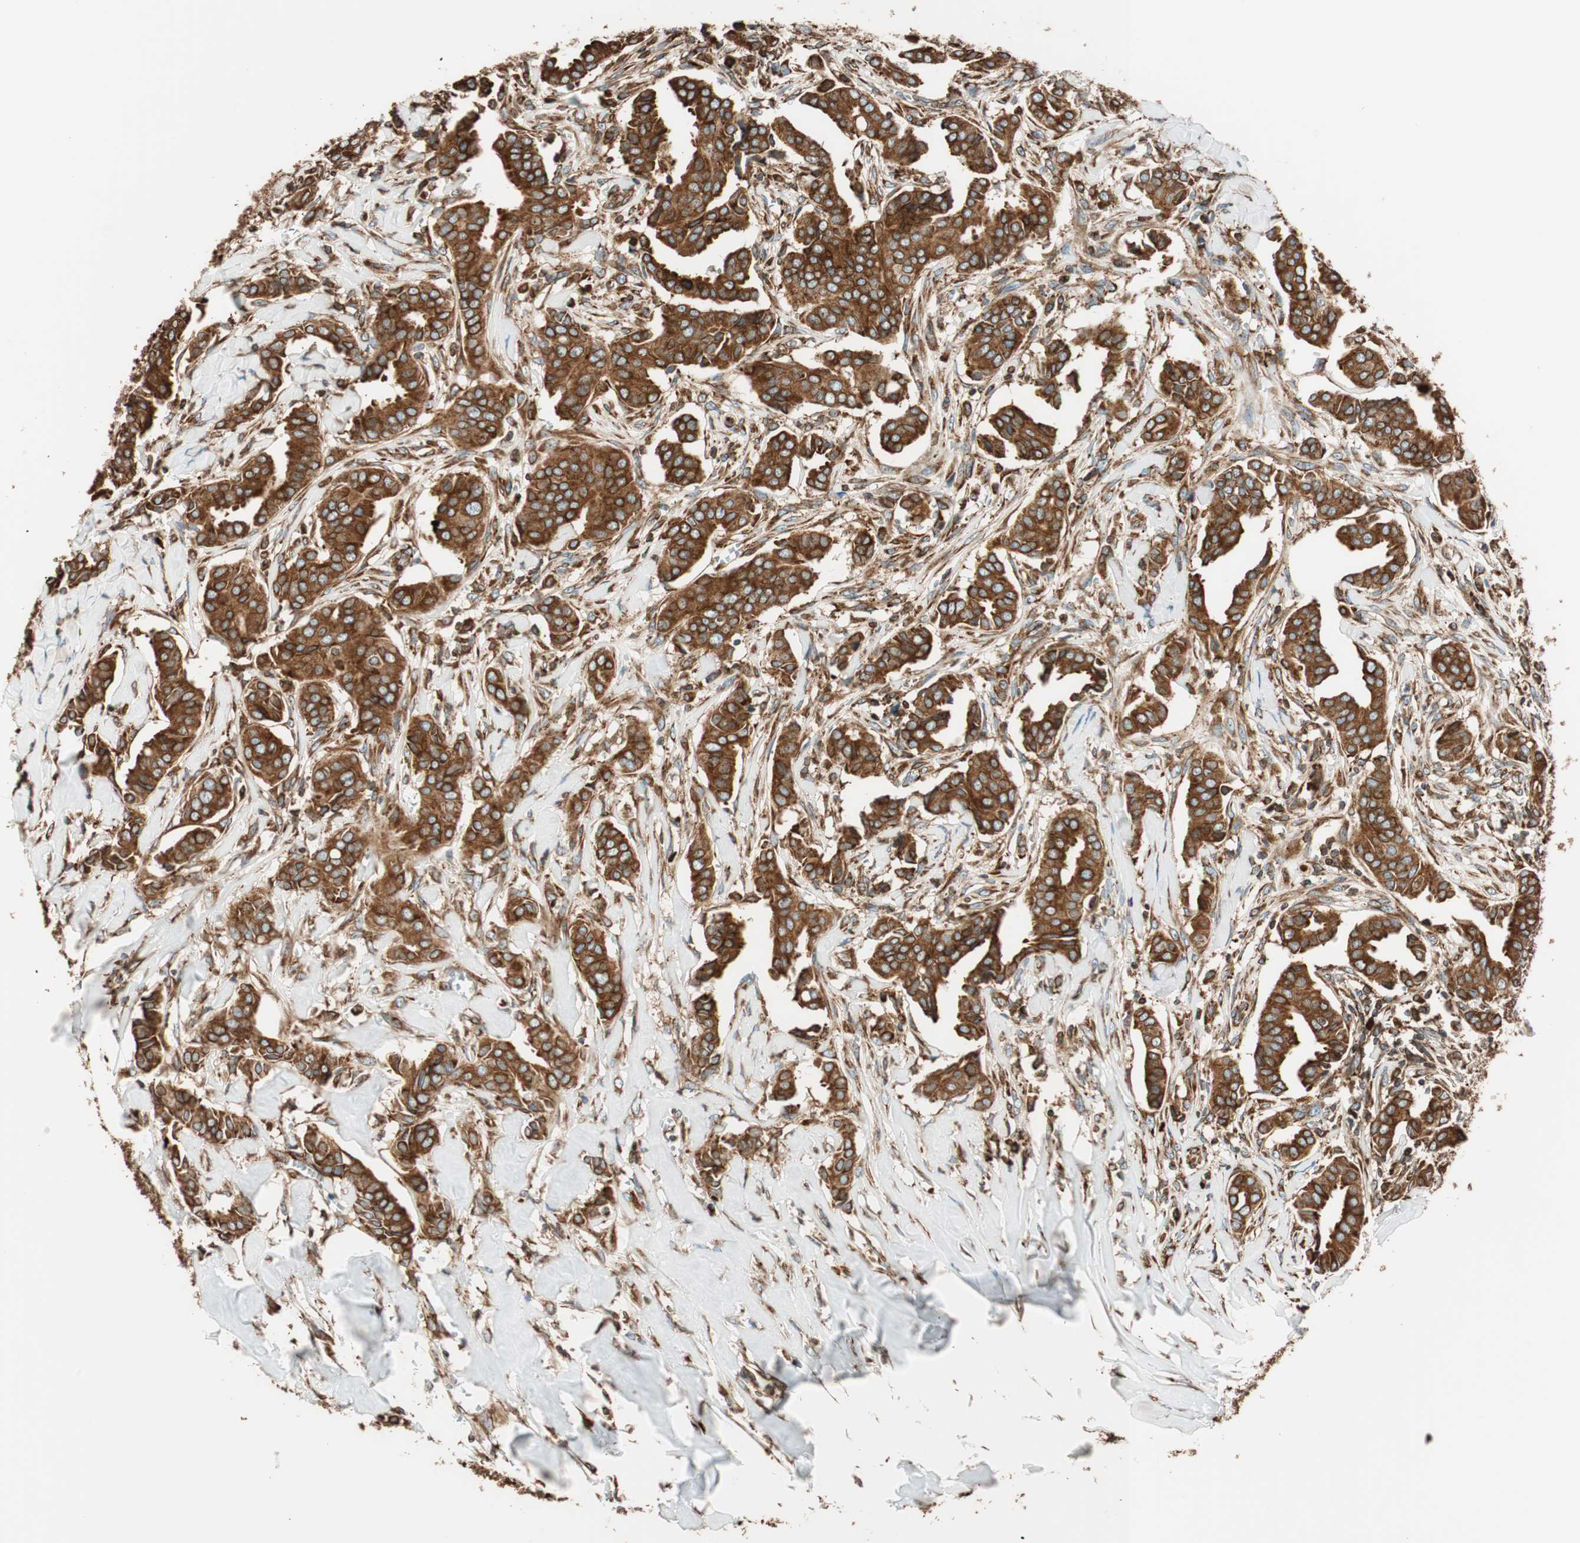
{"staining": {"intensity": "strong", "quantity": ">75%", "location": "cytoplasmic/membranous"}, "tissue": "head and neck cancer", "cell_type": "Tumor cells", "image_type": "cancer", "snomed": [{"axis": "morphology", "description": "Adenocarcinoma, NOS"}, {"axis": "topography", "description": "Salivary gland"}, {"axis": "topography", "description": "Head-Neck"}], "caption": "IHC (DAB (3,3'-diaminobenzidine)) staining of human head and neck cancer (adenocarcinoma) displays strong cytoplasmic/membranous protein expression in approximately >75% of tumor cells.", "gene": "PRKCSH", "patient": {"sex": "female", "age": 59}}